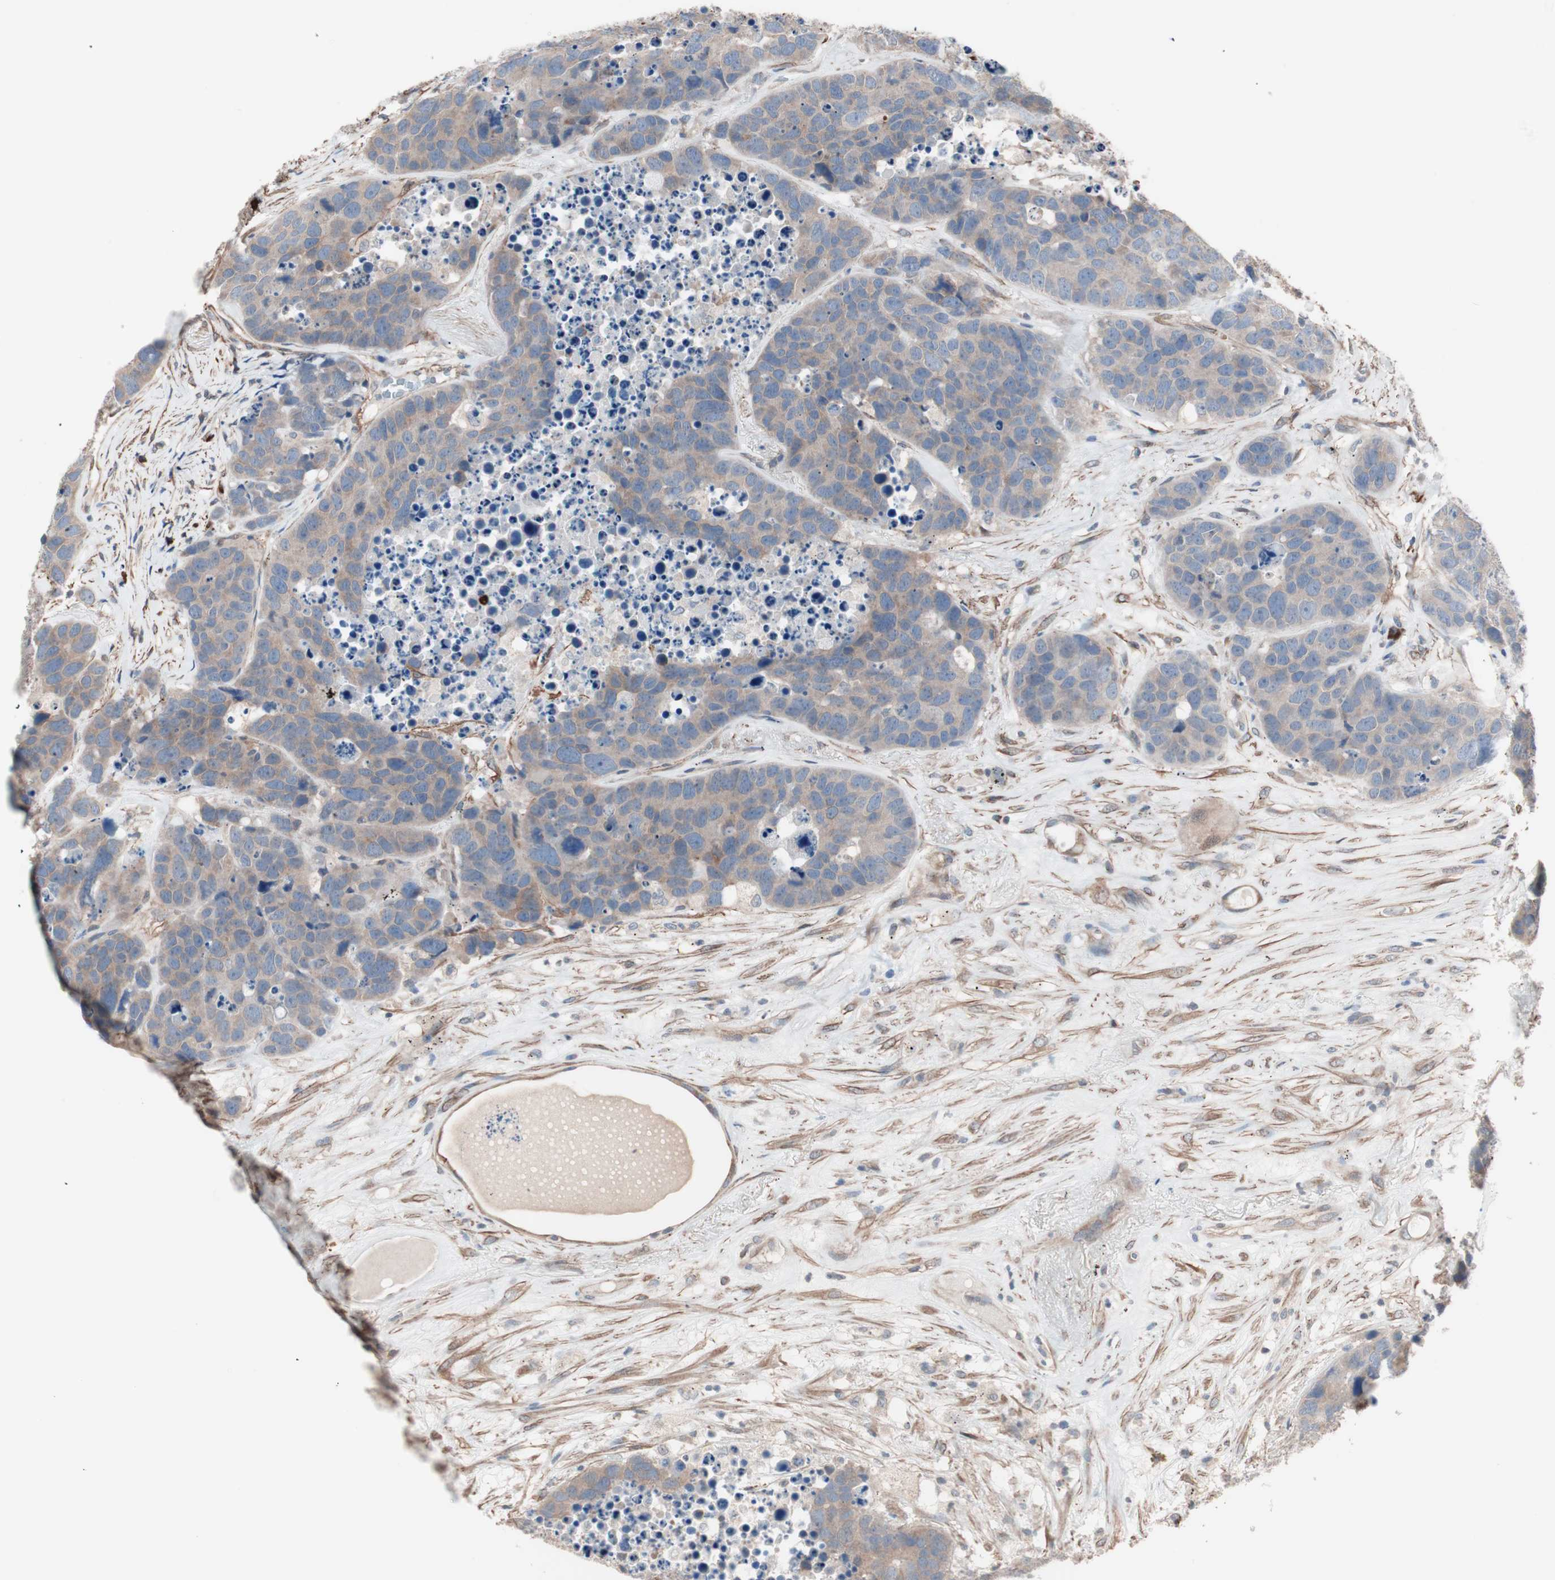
{"staining": {"intensity": "weak", "quantity": ">75%", "location": "cytoplasmic/membranous"}, "tissue": "carcinoid", "cell_type": "Tumor cells", "image_type": "cancer", "snomed": [{"axis": "morphology", "description": "Carcinoid, malignant, NOS"}, {"axis": "topography", "description": "Lung"}], "caption": "A micrograph showing weak cytoplasmic/membranous expression in approximately >75% of tumor cells in carcinoid, as visualized by brown immunohistochemical staining.", "gene": "ALG5", "patient": {"sex": "male", "age": 60}}